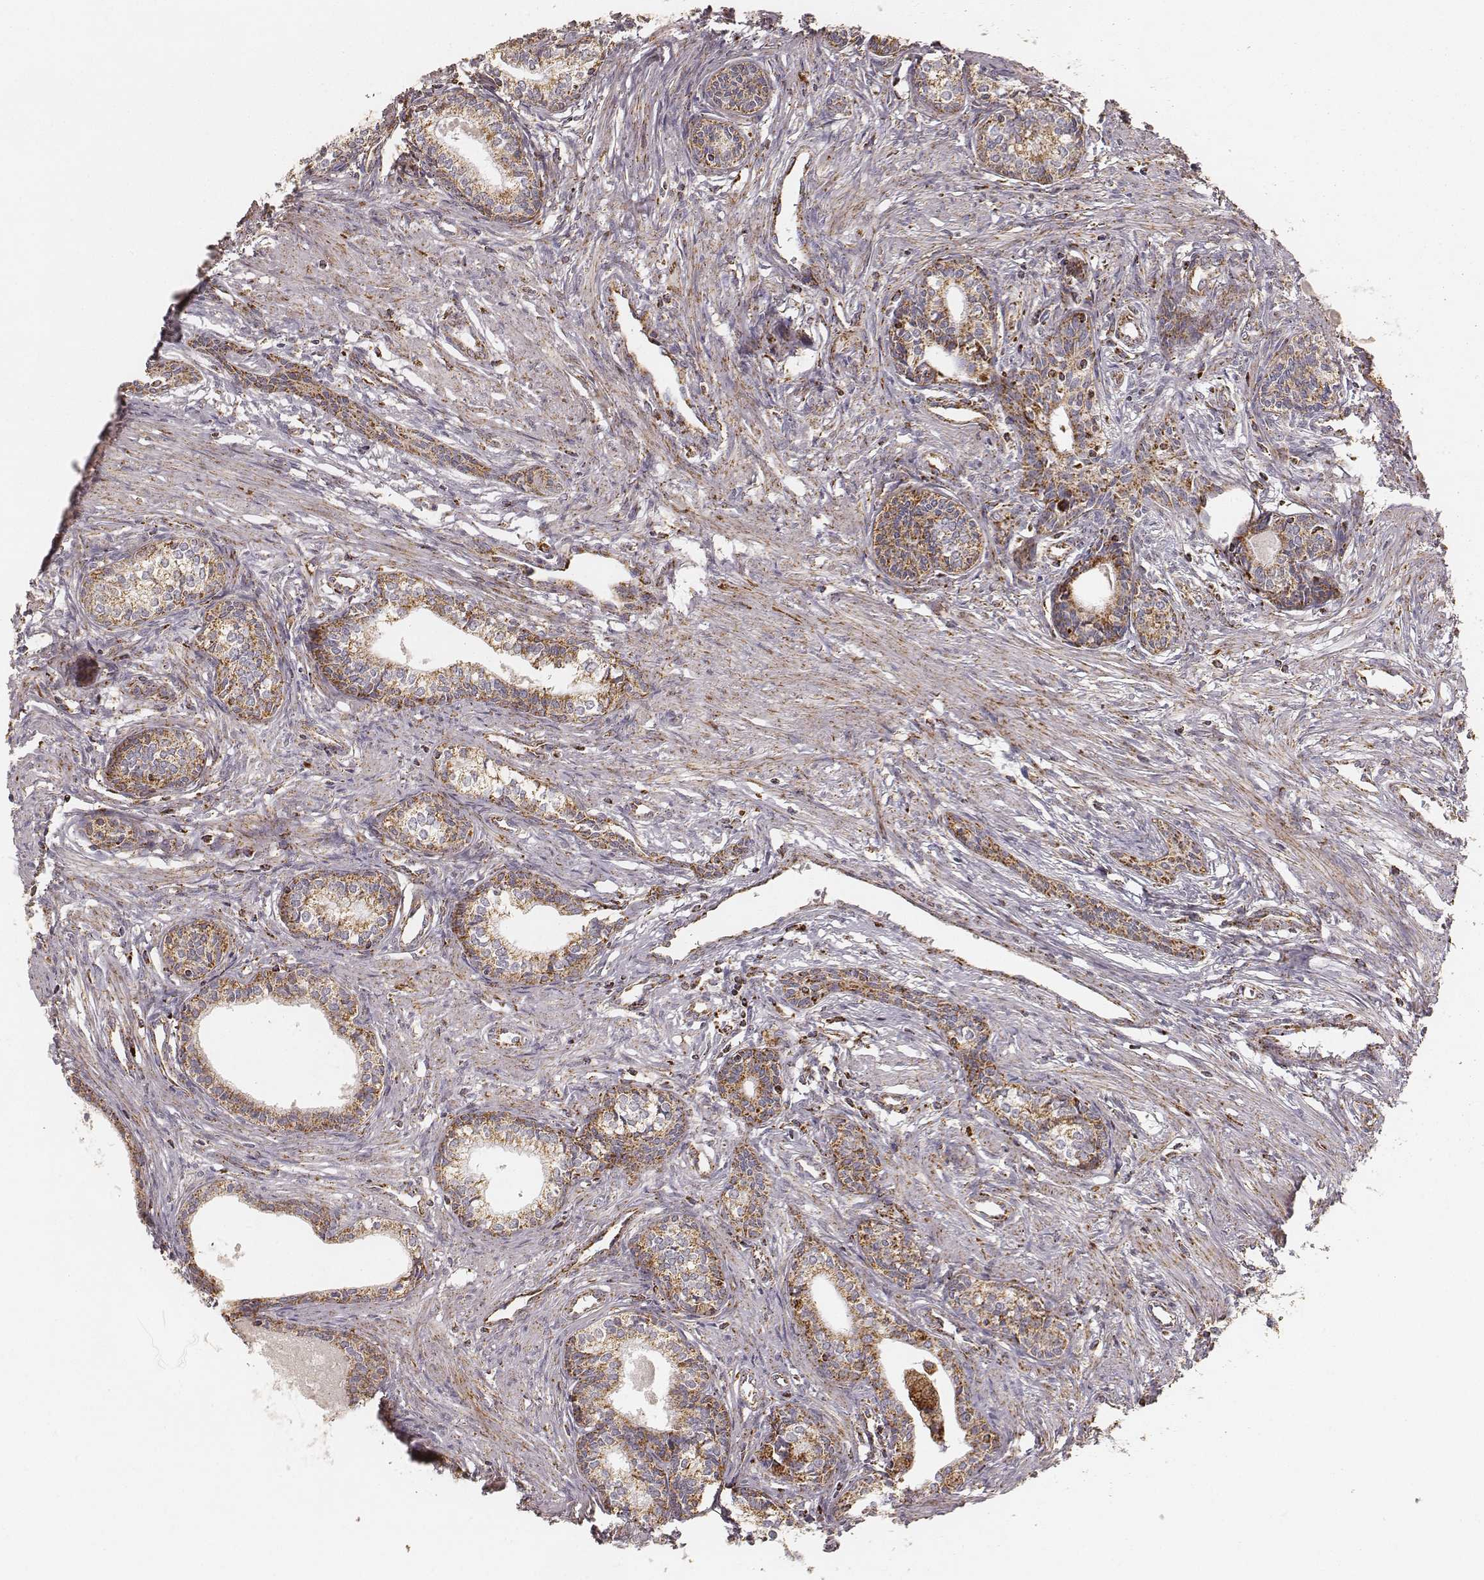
{"staining": {"intensity": "strong", "quantity": ">75%", "location": "cytoplasmic/membranous"}, "tissue": "prostate", "cell_type": "Glandular cells", "image_type": "normal", "snomed": [{"axis": "morphology", "description": "Normal tissue, NOS"}, {"axis": "topography", "description": "Prostate"}], "caption": "The image reveals staining of benign prostate, revealing strong cytoplasmic/membranous protein staining (brown color) within glandular cells.", "gene": "CS", "patient": {"sex": "male", "age": 60}}